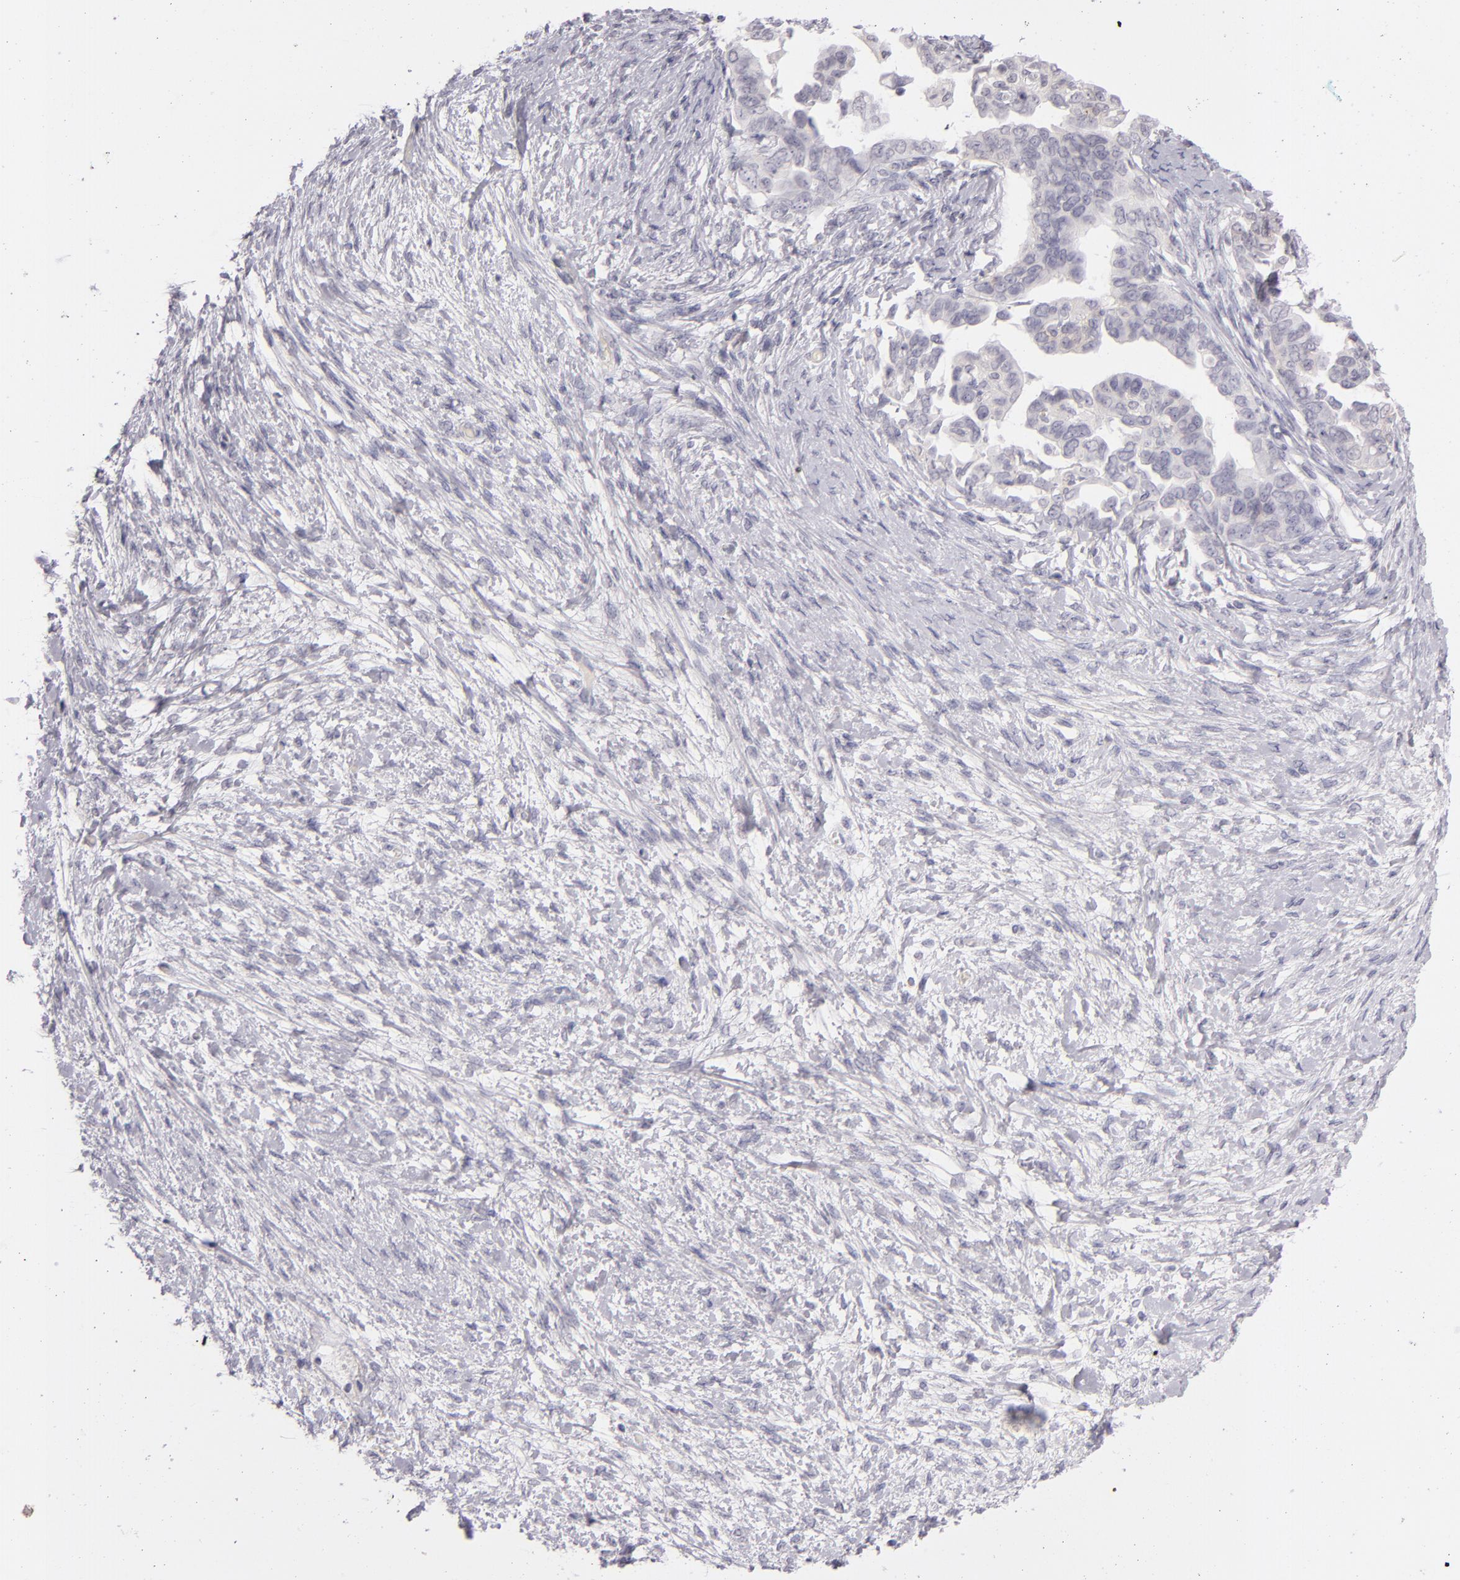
{"staining": {"intensity": "negative", "quantity": "none", "location": "none"}, "tissue": "ovarian cancer", "cell_type": "Tumor cells", "image_type": "cancer", "snomed": [{"axis": "morphology", "description": "Cystadenocarcinoma, serous, NOS"}, {"axis": "topography", "description": "Ovary"}], "caption": "This is an immunohistochemistry (IHC) histopathology image of serous cystadenocarcinoma (ovarian). There is no staining in tumor cells.", "gene": "CD40", "patient": {"sex": "female", "age": 69}}